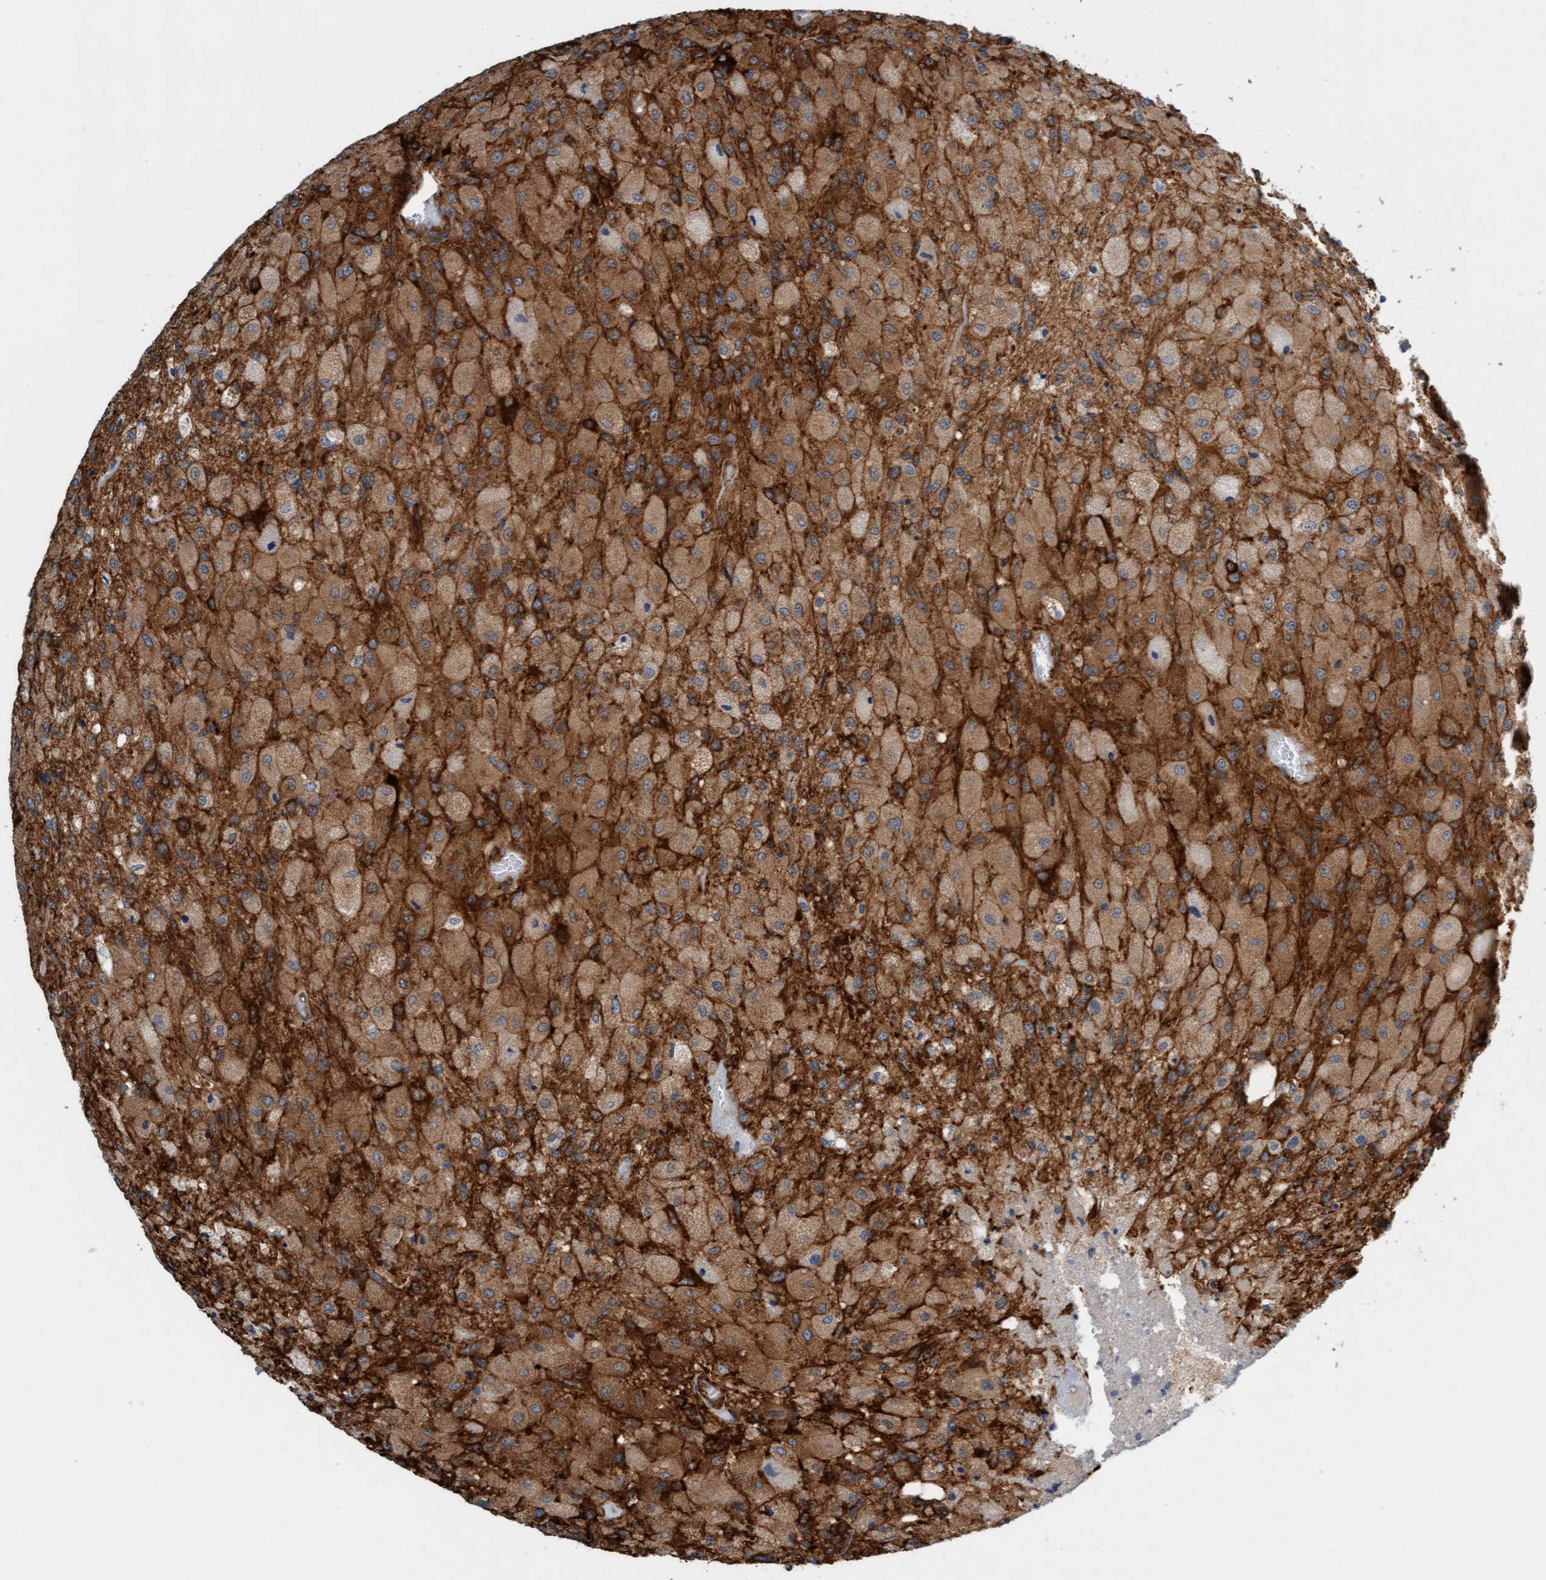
{"staining": {"intensity": "moderate", "quantity": ">75%", "location": "cytoplasmic/membranous"}, "tissue": "glioma", "cell_type": "Tumor cells", "image_type": "cancer", "snomed": [{"axis": "morphology", "description": "Normal tissue, NOS"}, {"axis": "morphology", "description": "Glioma, malignant, High grade"}, {"axis": "topography", "description": "Cerebral cortex"}], "caption": "A brown stain shows moderate cytoplasmic/membranous staining of a protein in high-grade glioma (malignant) tumor cells.", "gene": "FMNL3", "patient": {"sex": "male", "age": 77}}